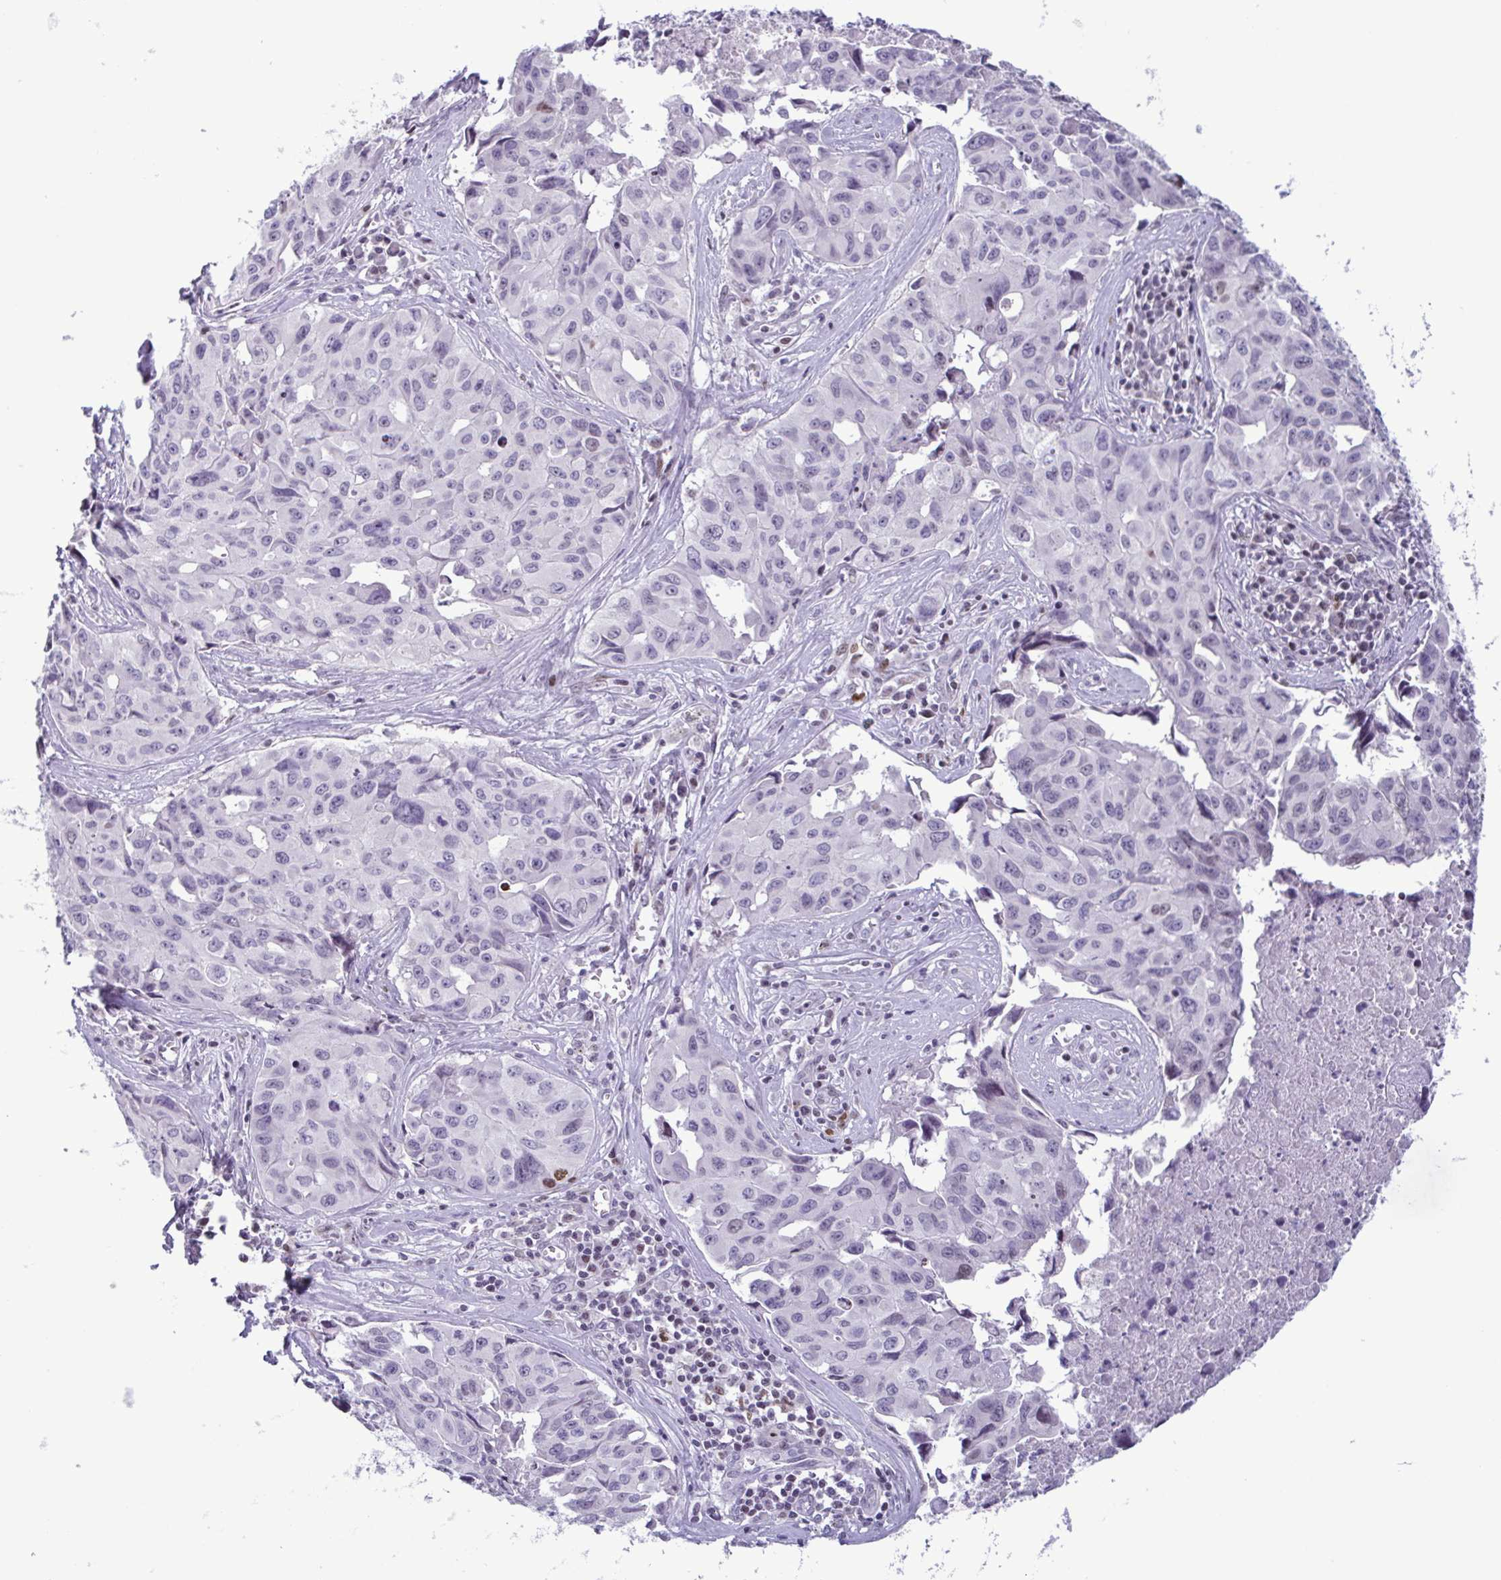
{"staining": {"intensity": "negative", "quantity": "none", "location": "none"}, "tissue": "lung cancer", "cell_type": "Tumor cells", "image_type": "cancer", "snomed": [{"axis": "morphology", "description": "Adenocarcinoma, NOS"}, {"axis": "topography", "description": "Lymph node"}, {"axis": "topography", "description": "Lung"}], "caption": "Immunohistochemistry (IHC) image of neoplastic tissue: lung cancer (adenocarcinoma) stained with DAB (3,3'-diaminobenzidine) shows no significant protein positivity in tumor cells. (Stains: DAB (3,3'-diaminobenzidine) immunohistochemistry with hematoxylin counter stain, Microscopy: brightfield microscopy at high magnification).", "gene": "IRF1", "patient": {"sex": "male", "age": 64}}